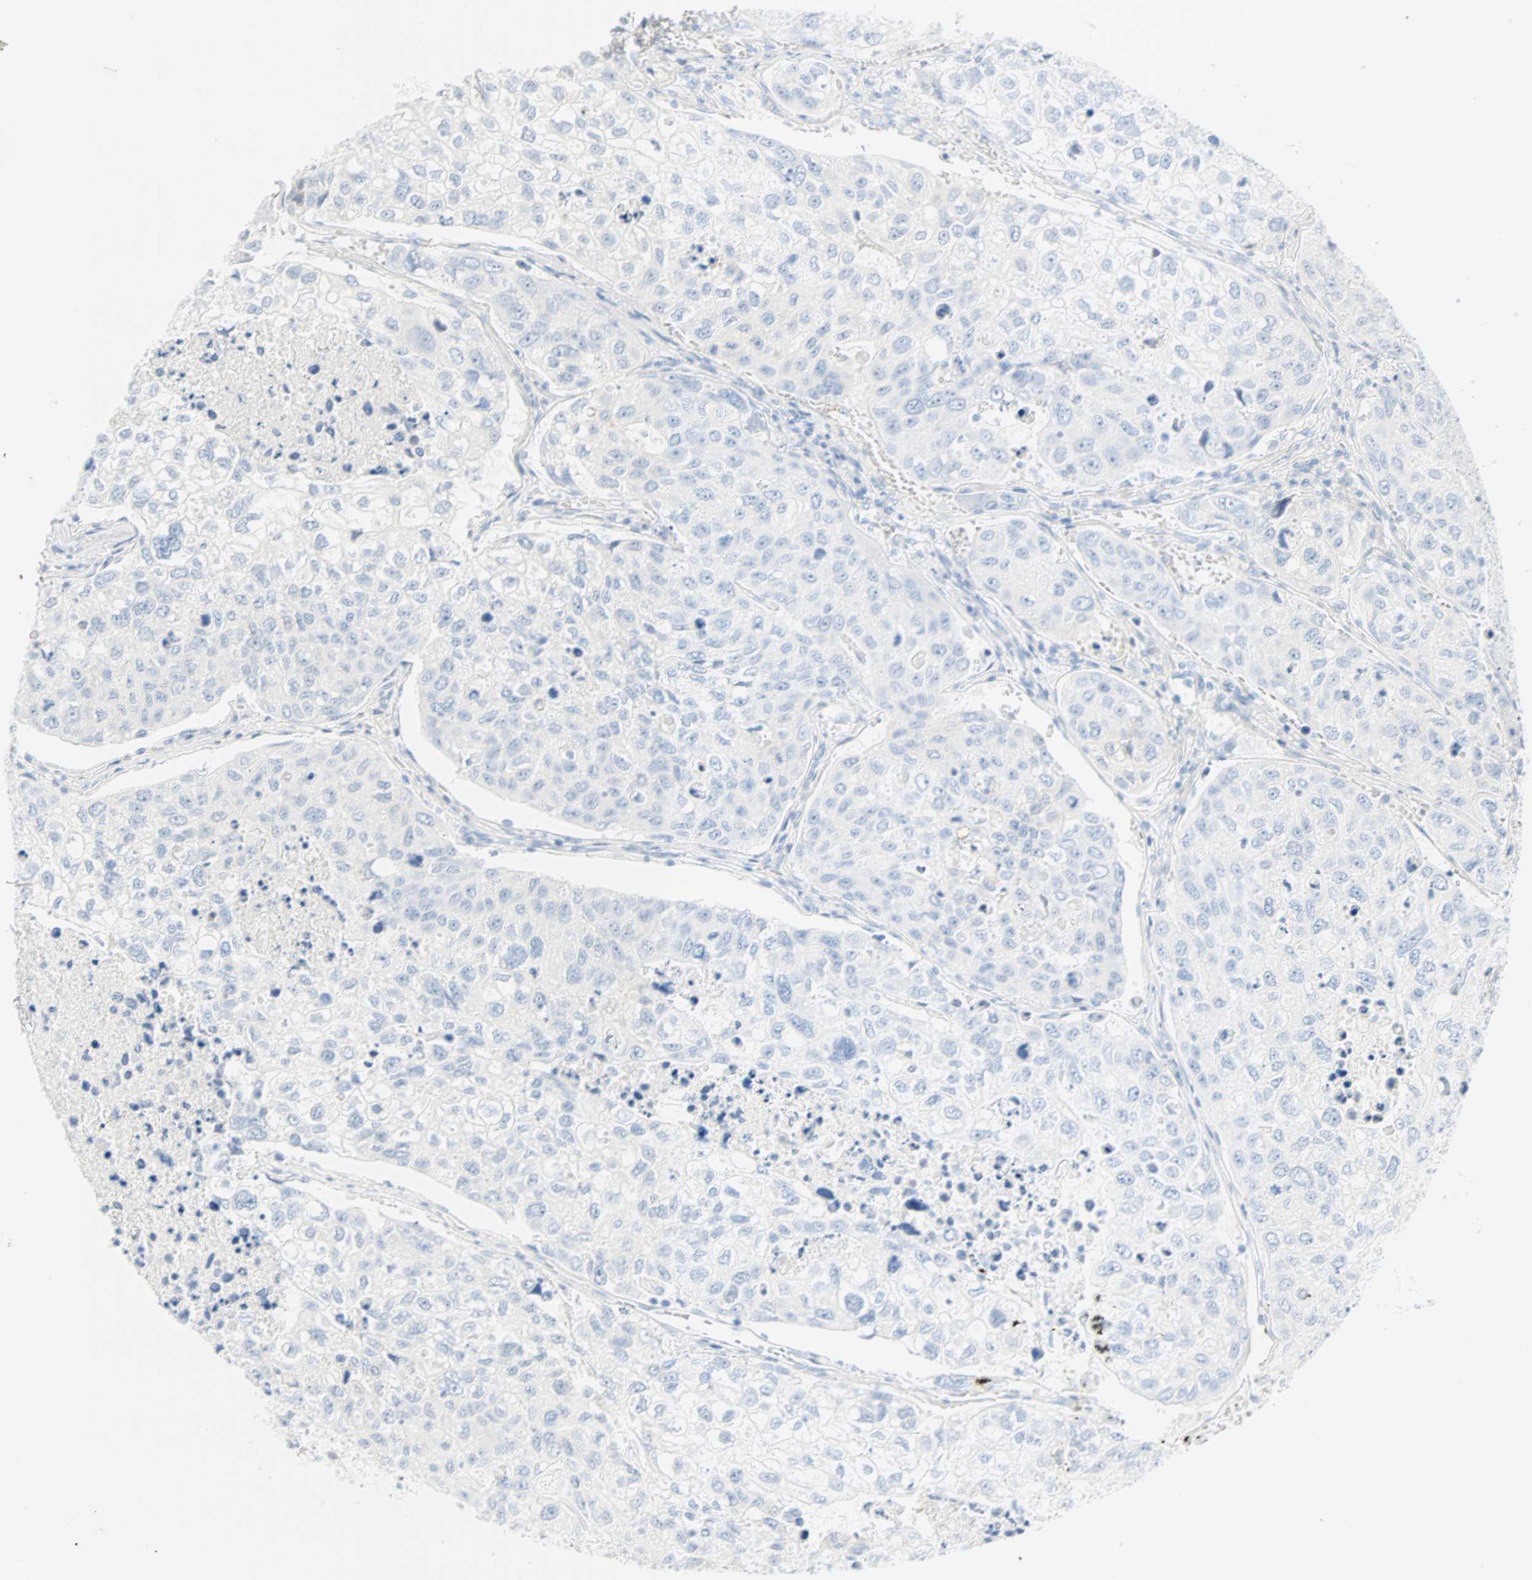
{"staining": {"intensity": "negative", "quantity": "none", "location": "none"}, "tissue": "urothelial cancer", "cell_type": "Tumor cells", "image_type": "cancer", "snomed": [{"axis": "morphology", "description": "Urothelial carcinoma, High grade"}, {"axis": "topography", "description": "Lymph node"}, {"axis": "topography", "description": "Urinary bladder"}], "caption": "The photomicrograph exhibits no staining of tumor cells in urothelial cancer. (DAB IHC, high magnification).", "gene": "SELENBP1", "patient": {"sex": "male", "age": 51}}